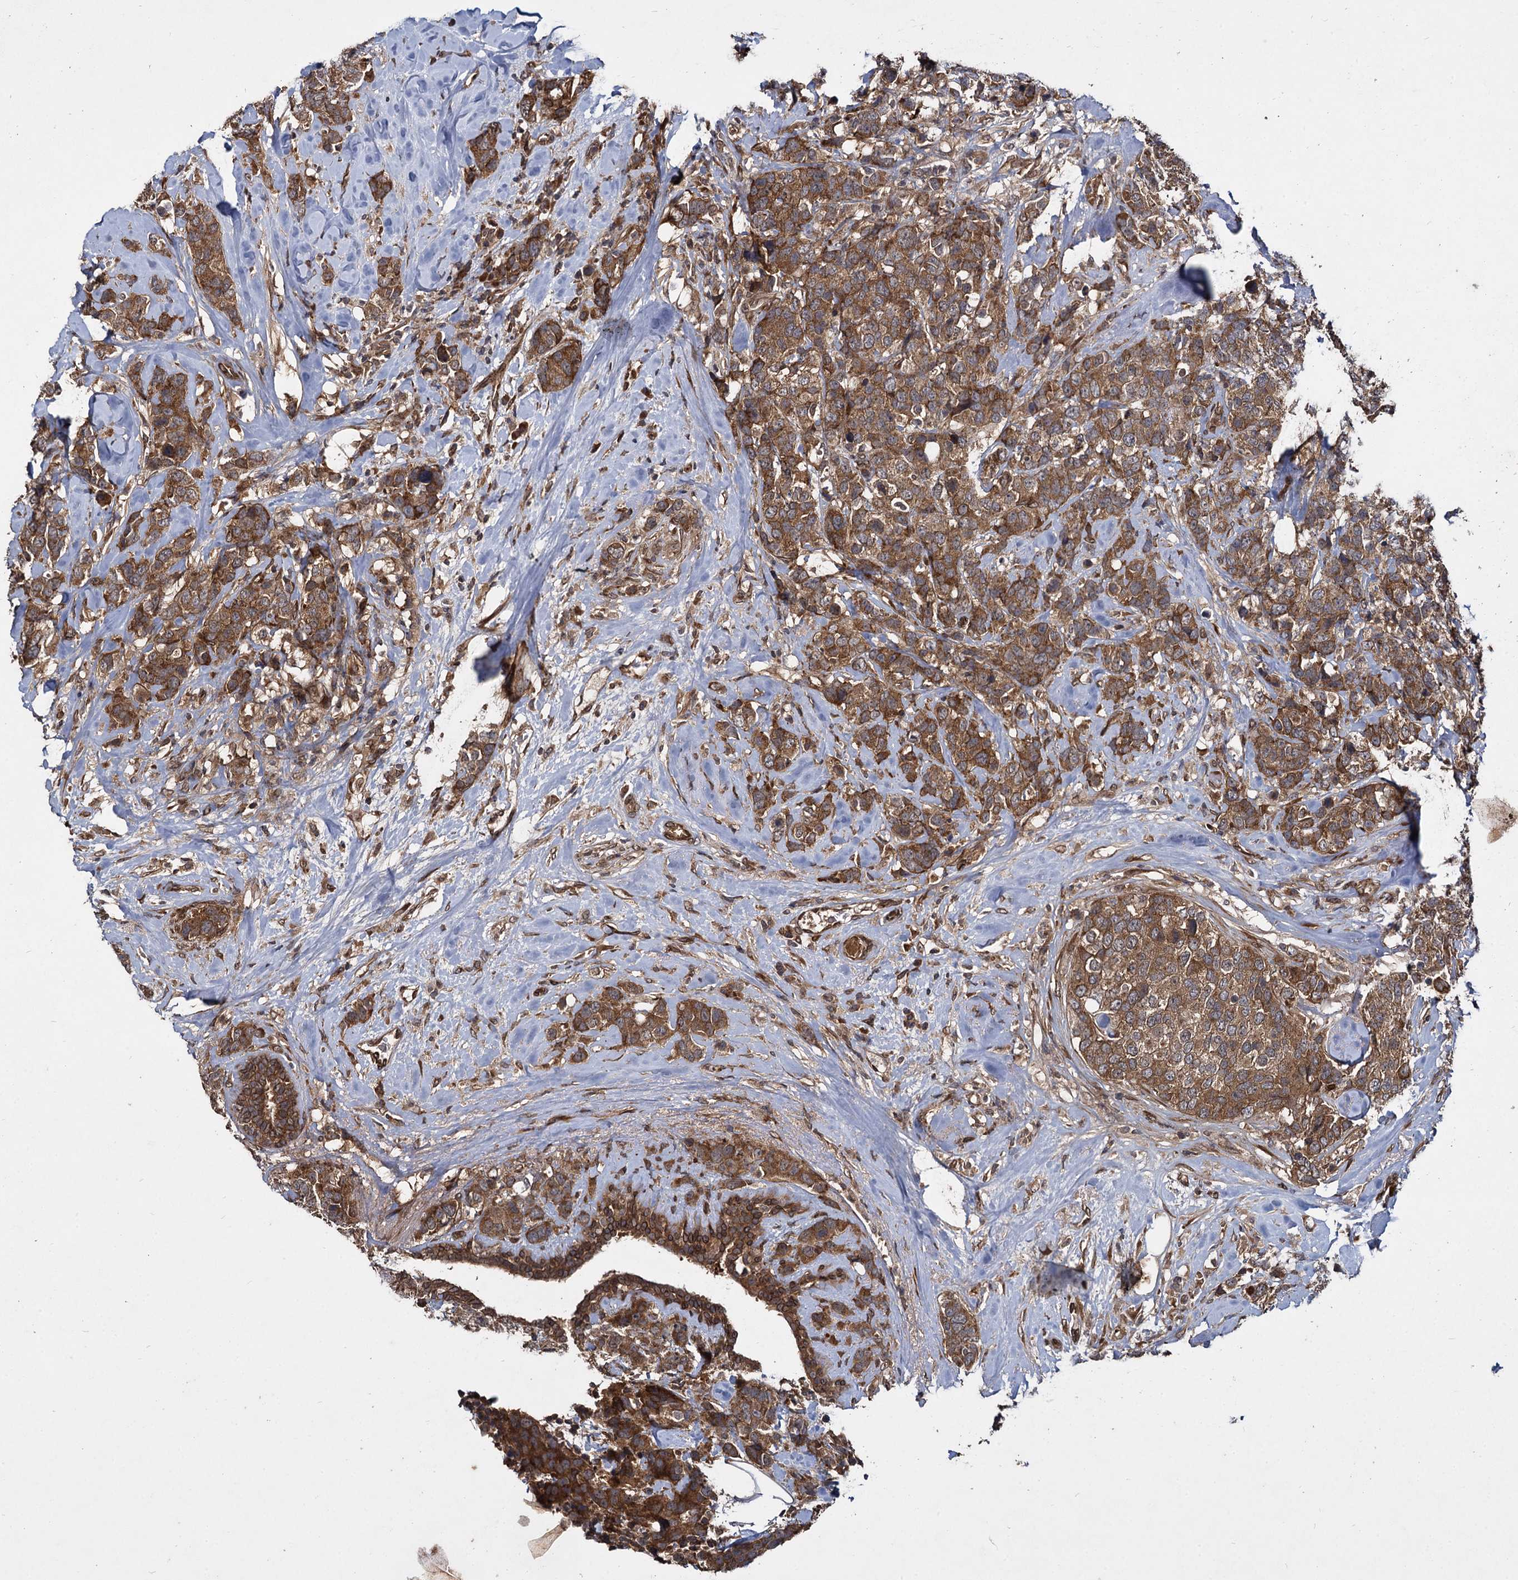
{"staining": {"intensity": "moderate", "quantity": ">75%", "location": "cytoplasmic/membranous"}, "tissue": "breast cancer", "cell_type": "Tumor cells", "image_type": "cancer", "snomed": [{"axis": "morphology", "description": "Lobular carcinoma"}, {"axis": "topography", "description": "Breast"}], "caption": "About >75% of tumor cells in human lobular carcinoma (breast) show moderate cytoplasmic/membranous protein expression as visualized by brown immunohistochemical staining.", "gene": "DCP1B", "patient": {"sex": "female", "age": 59}}